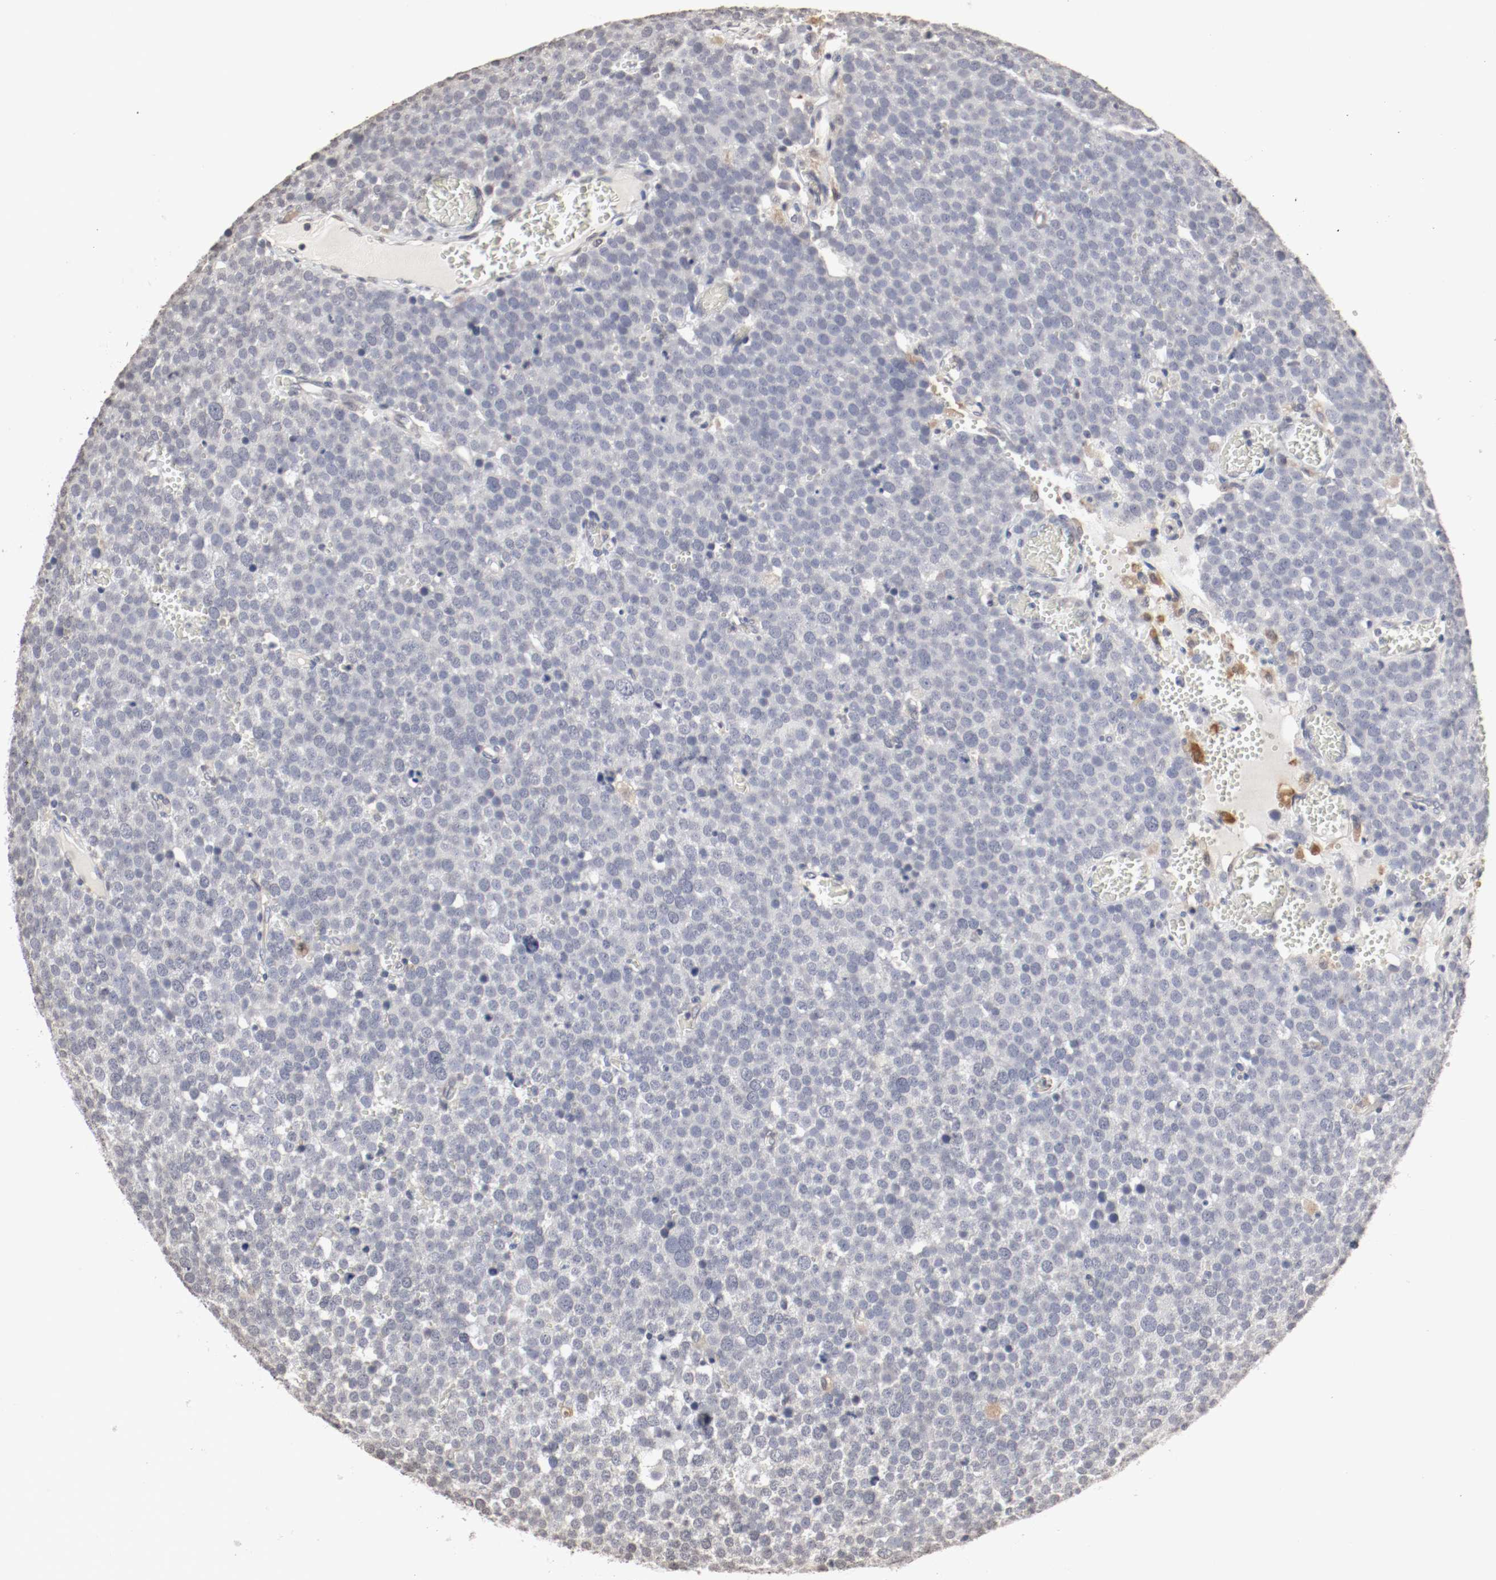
{"staining": {"intensity": "negative", "quantity": "none", "location": "none"}, "tissue": "testis cancer", "cell_type": "Tumor cells", "image_type": "cancer", "snomed": [{"axis": "morphology", "description": "Seminoma, NOS"}, {"axis": "topography", "description": "Testis"}], "caption": "Photomicrograph shows no protein expression in tumor cells of testis cancer (seminoma) tissue. (DAB (3,3'-diaminobenzidine) immunohistochemistry visualized using brightfield microscopy, high magnification).", "gene": "WASL", "patient": {"sex": "male", "age": 71}}